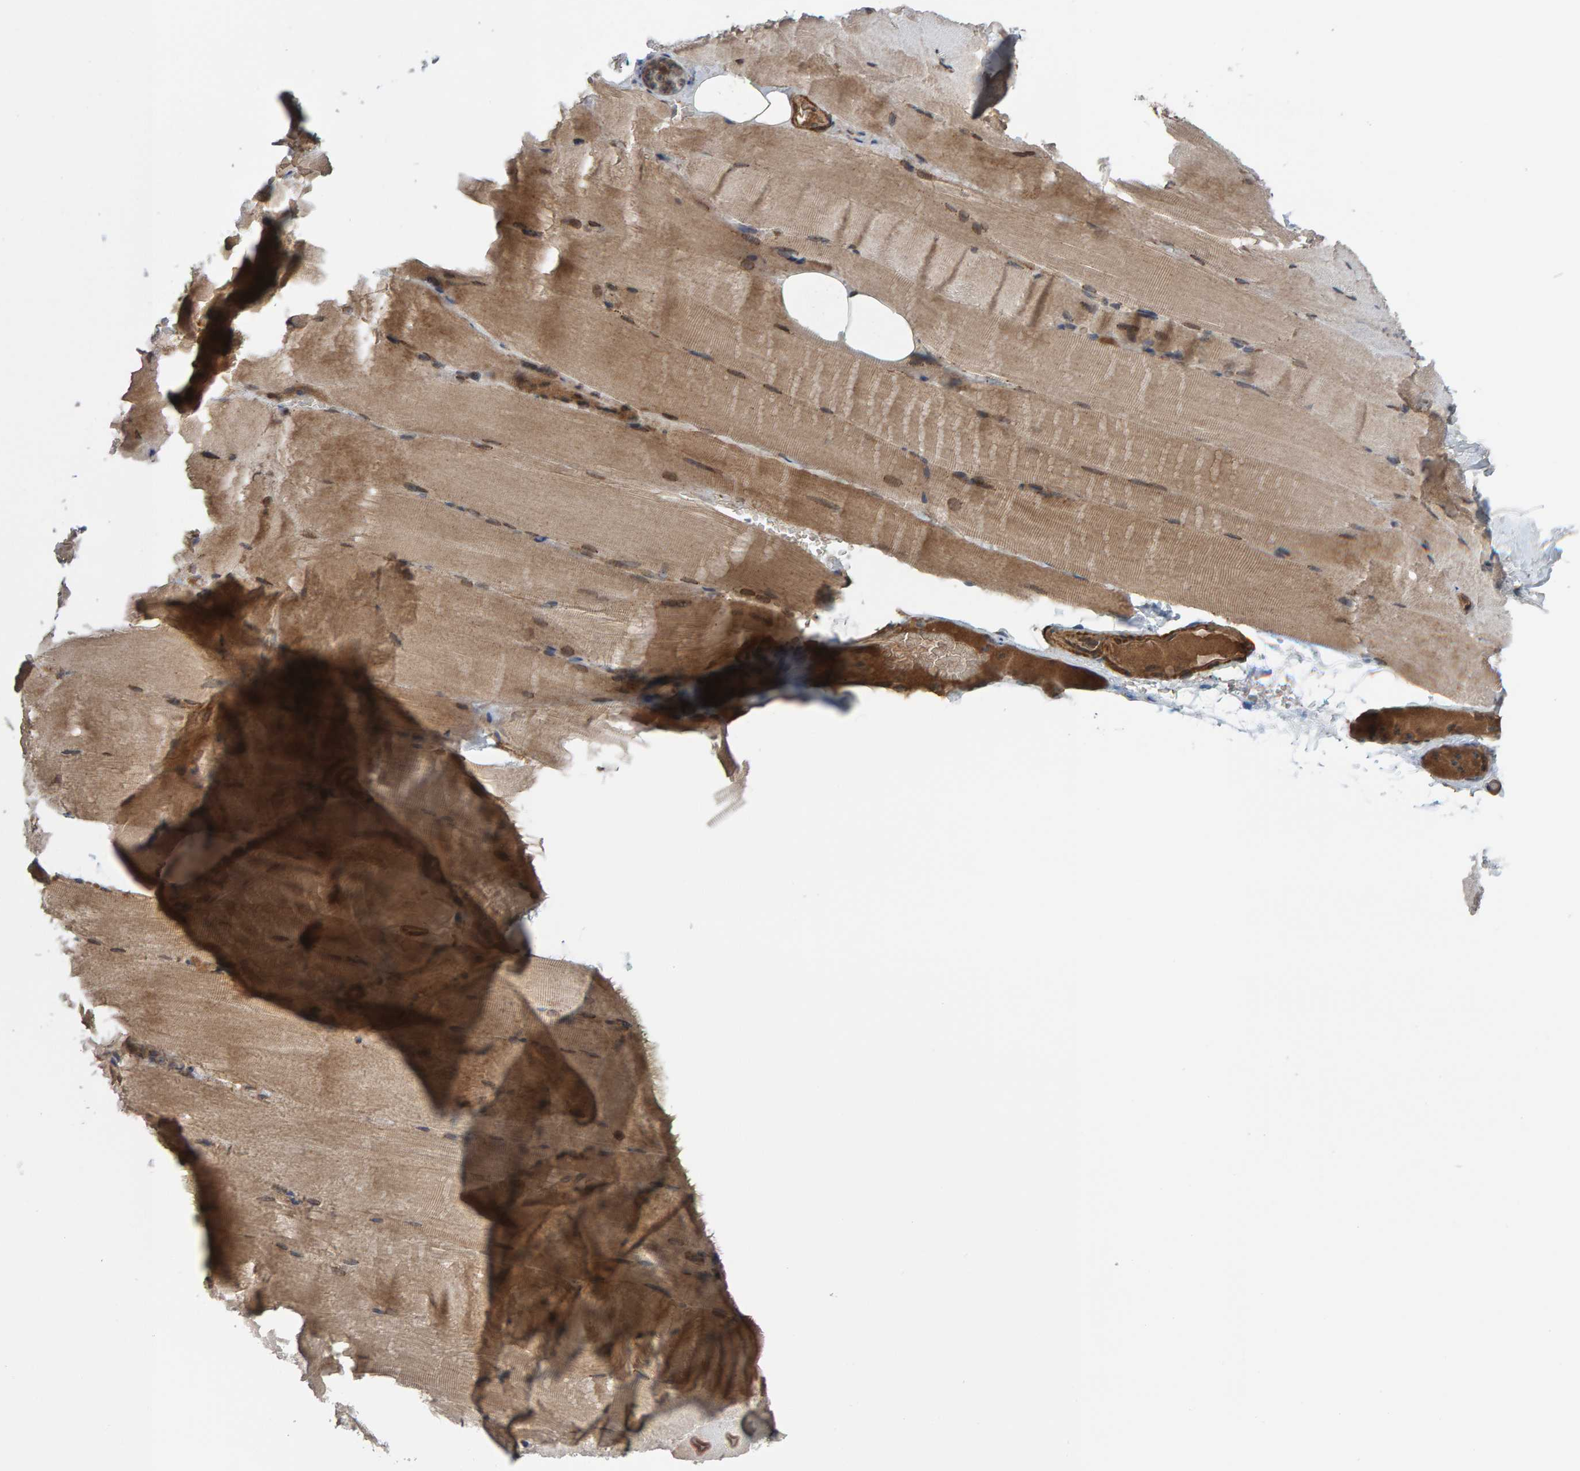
{"staining": {"intensity": "moderate", "quantity": ">75%", "location": "cytoplasmic/membranous,nuclear"}, "tissue": "skeletal muscle", "cell_type": "Myocytes", "image_type": "normal", "snomed": [{"axis": "morphology", "description": "Normal tissue, NOS"}, {"axis": "topography", "description": "Skeletal muscle"}, {"axis": "topography", "description": "Parathyroid gland"}], "caption": "Skeletal muscle stained with a brown dye reveals moderate cytoplasmic/membranous,nuclear positive staining in approximately >75% of myocytes.", "gene": "CUEDC1", "patient": {"sex": "female", "age": 37}}